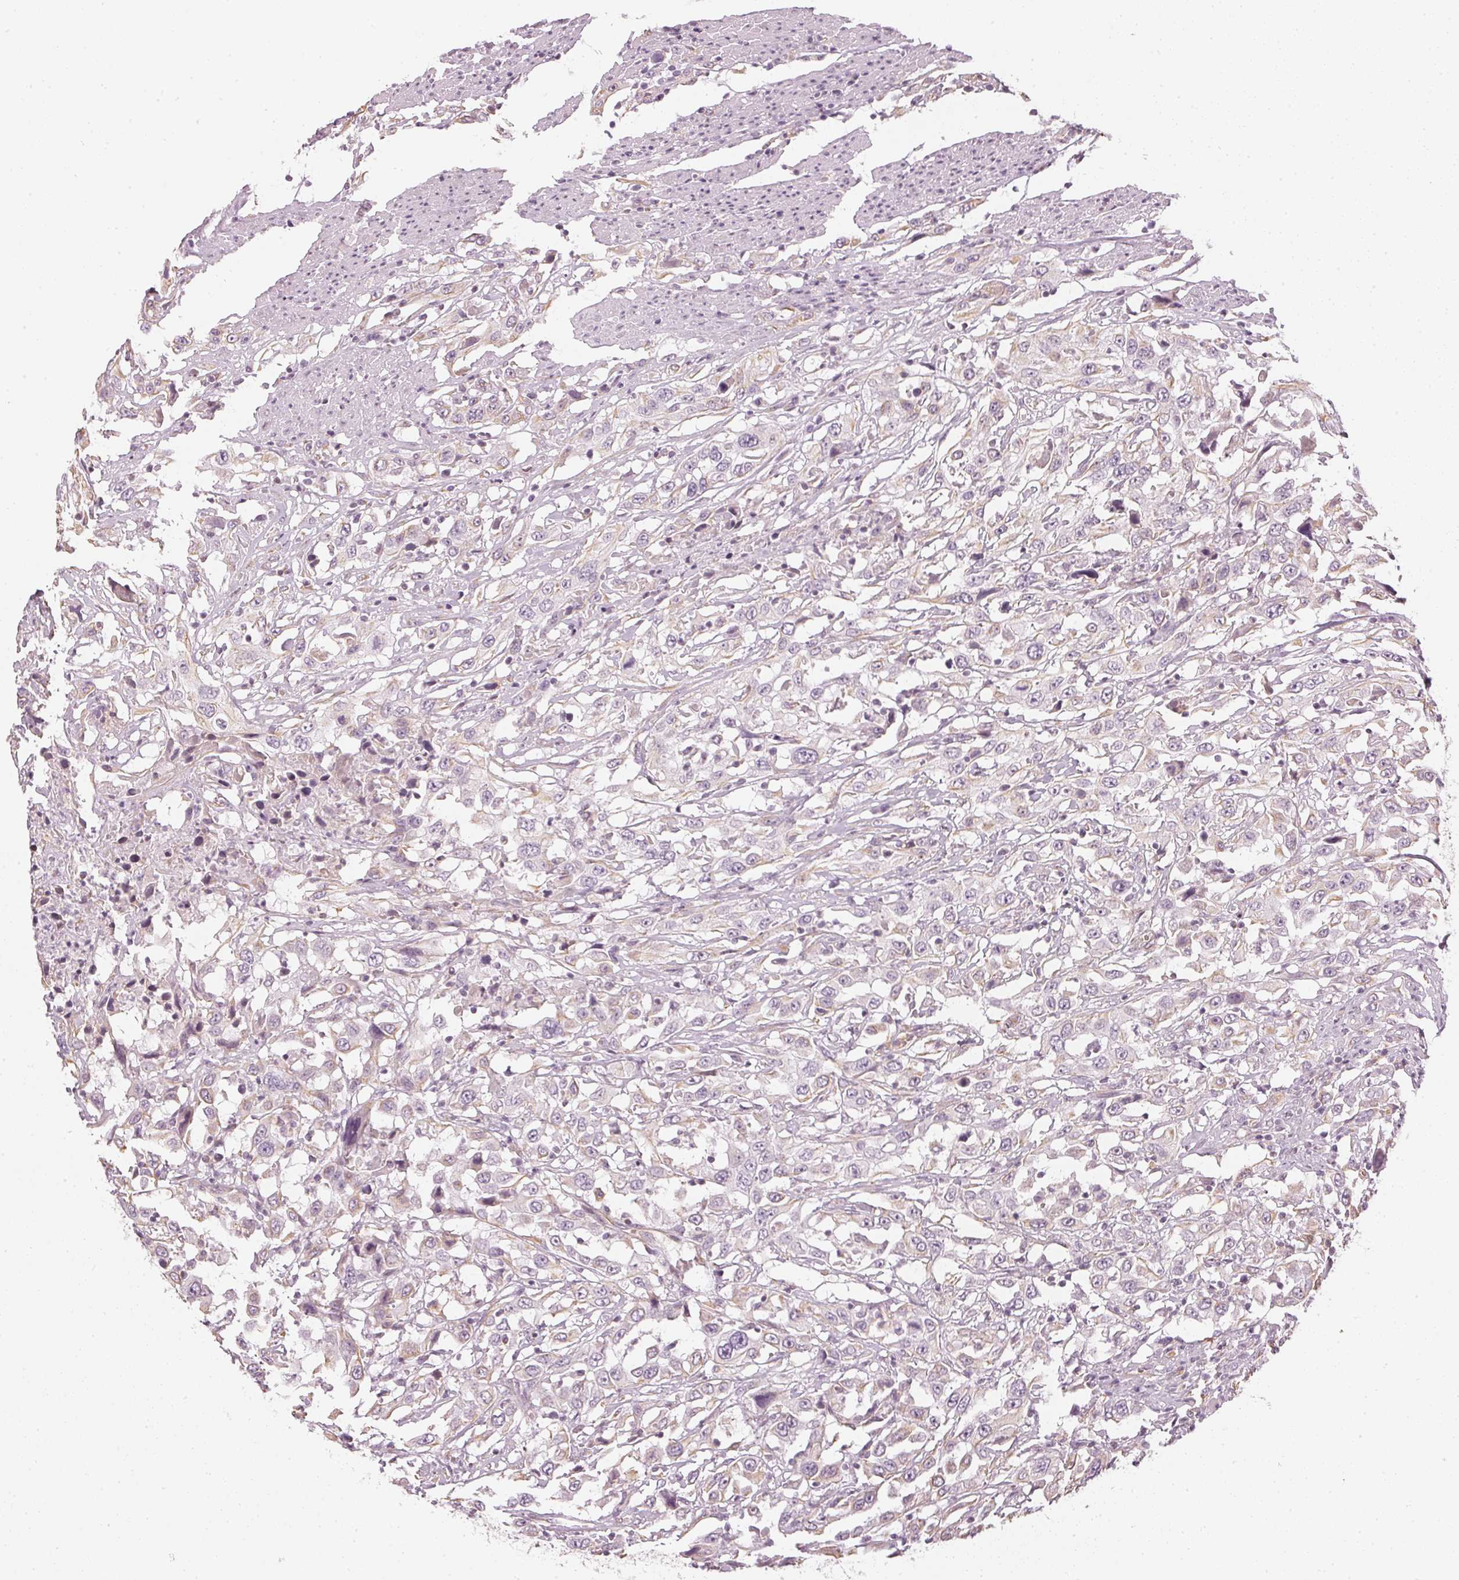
{"staining": {"intensity": "weak", "quantity": "<25%", "location": "cytoplasmic/membranous"}, "tissue": "urothelial cancer", "cell_type": "Tumor cells", "image_type": "cancer", "snomed": [{"axis": "morphology", "description": "Urothelial carcinoma, High grade"}, {"axis": "topography", "description": "Urinary bladder"}], "caption": "This is an immunohistochemistry (IHC) micrograph of urothelial cancer. There is no expression in tumor cells.", "gene": "APLP1", "patient": {"sex": "male", "age": 61}}